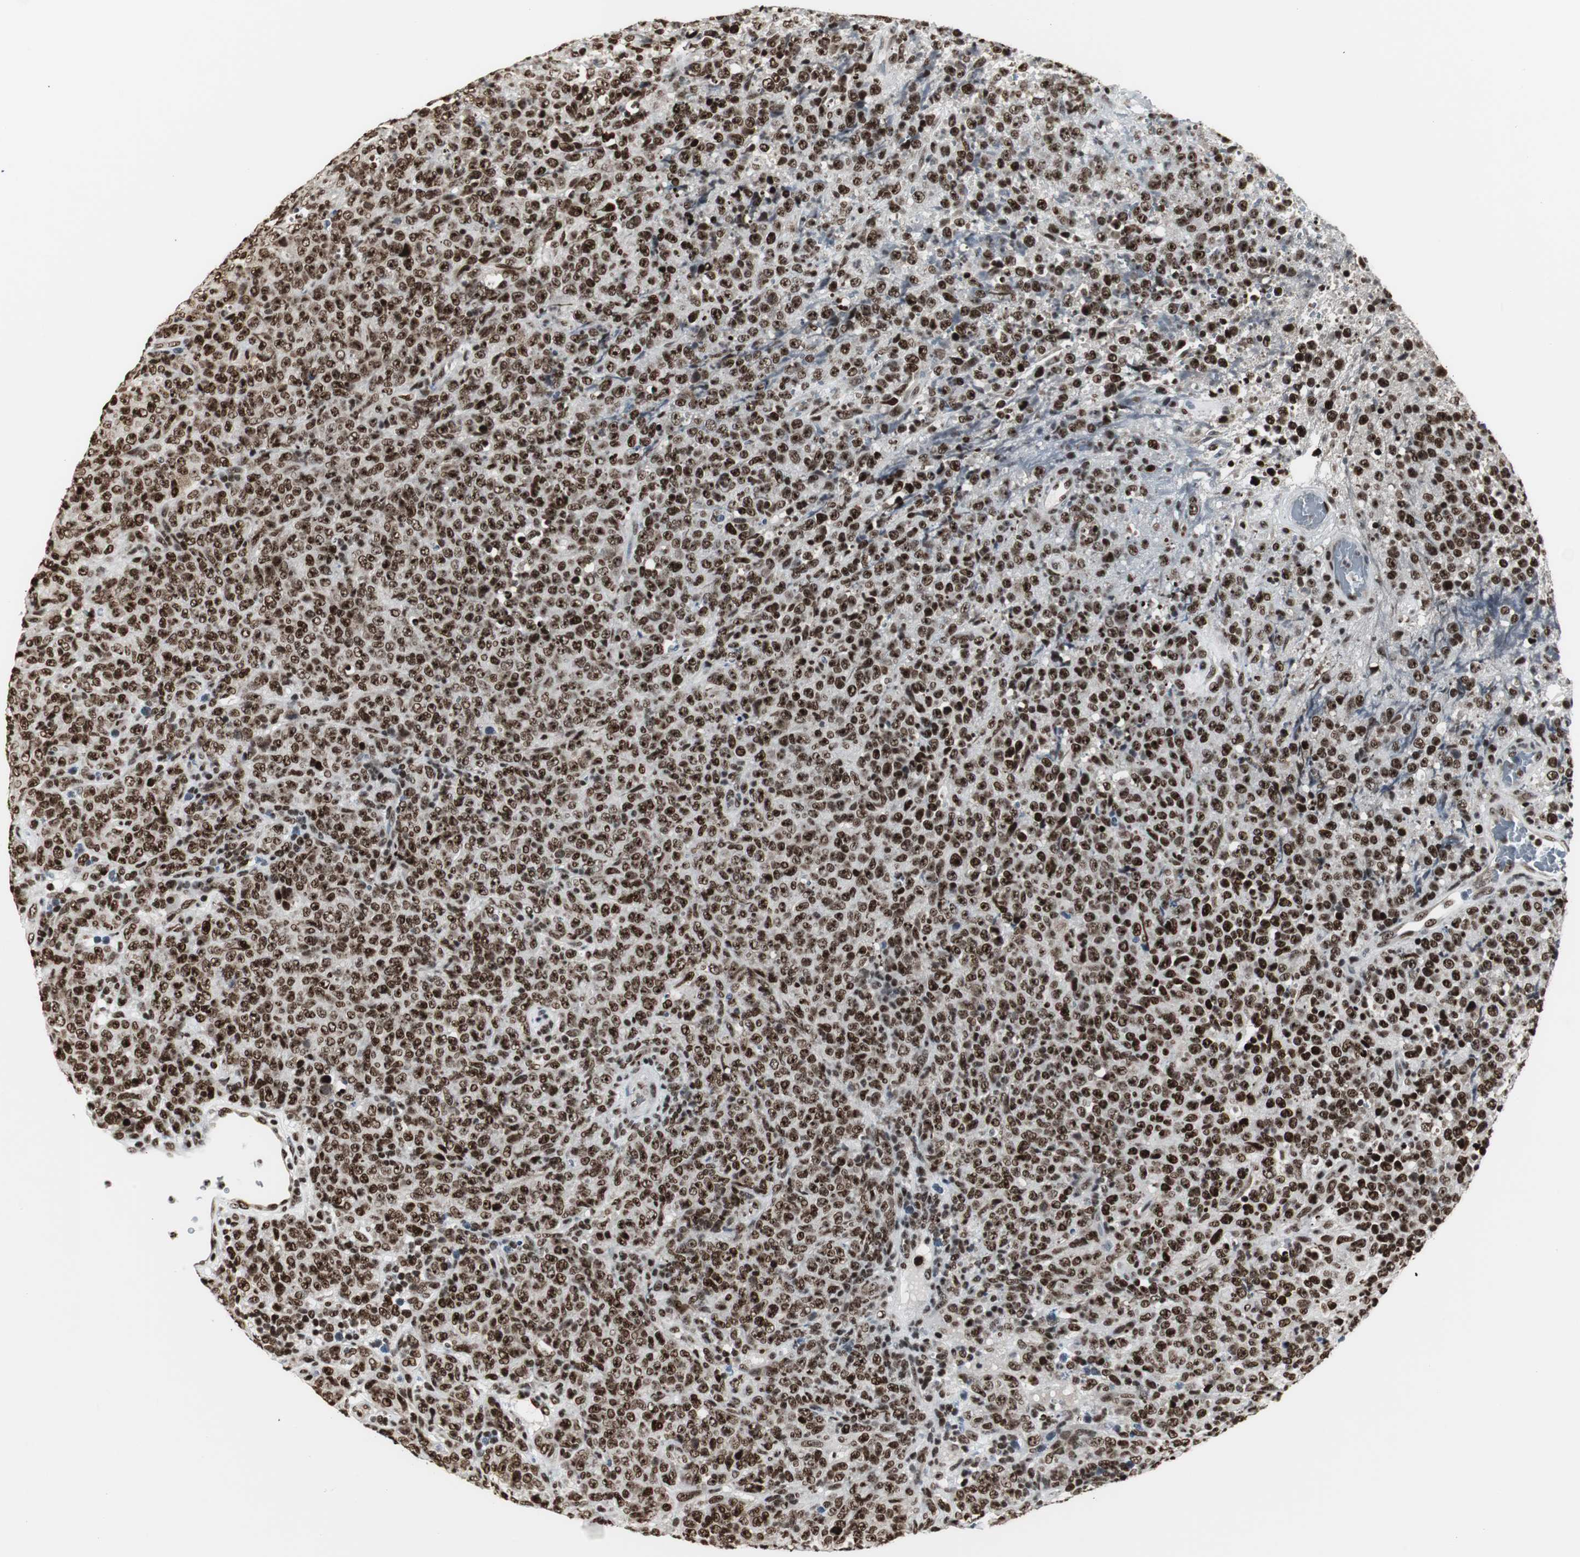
{"staining": {"intensity": "strong", "quantity": ">75%", "location": "nuclear"}, "tissue": "lymphoma", "cell_type": "Tumor cells", "image_type": "cancer", "snomed": [{"axis": "morphology", "description": "Malignant lymphoma, non-Hodgkin's type, High grade"}, {"axis": "topography", "description": "Tonsil"}], "caption": "Tumor cells exhibit high levels of strong nuclear expression in approximately >75% of cells in lymphoma.", "gene": "PARN", "patient": {"sex": "female", "age": 36}}